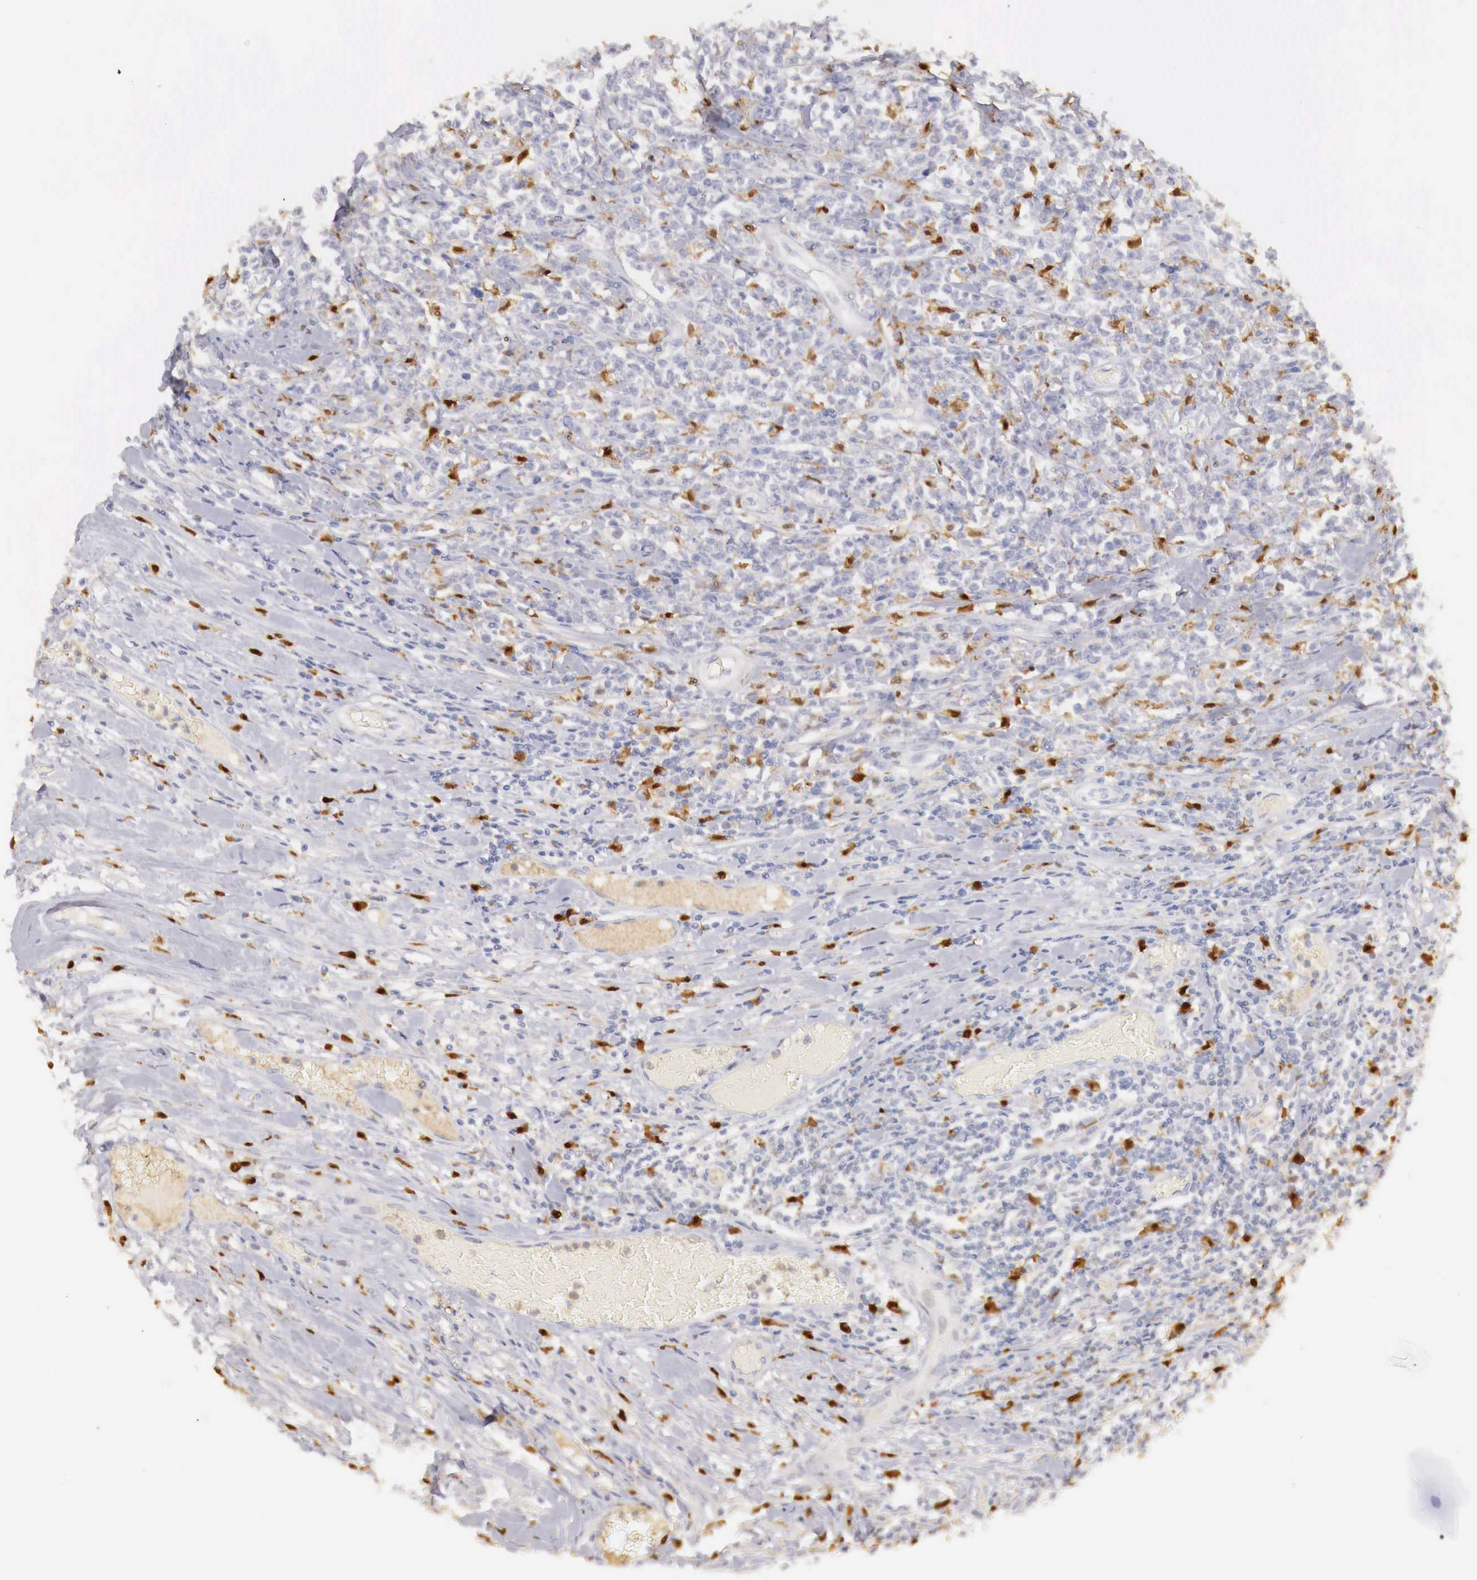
{"staining": {"intensity": "negative", "quantity": "none", "location": "none"}, "tissue": "lymphoma", "cell_type": "Tumor cells", "image_type": "cancer", "snomed": [{"axis": "morphology", "description": "Malignant lymphoma, non-Hodgkin's type, High grade"}, {"axis": "topography", "description": "Colon"}], "caption": "This is an immunohistochemistry micrograph of lymphoma. There is no positivity in tumor cells.", "gene": "RENBP", "patient": {"sex": "male", "age": 82}}